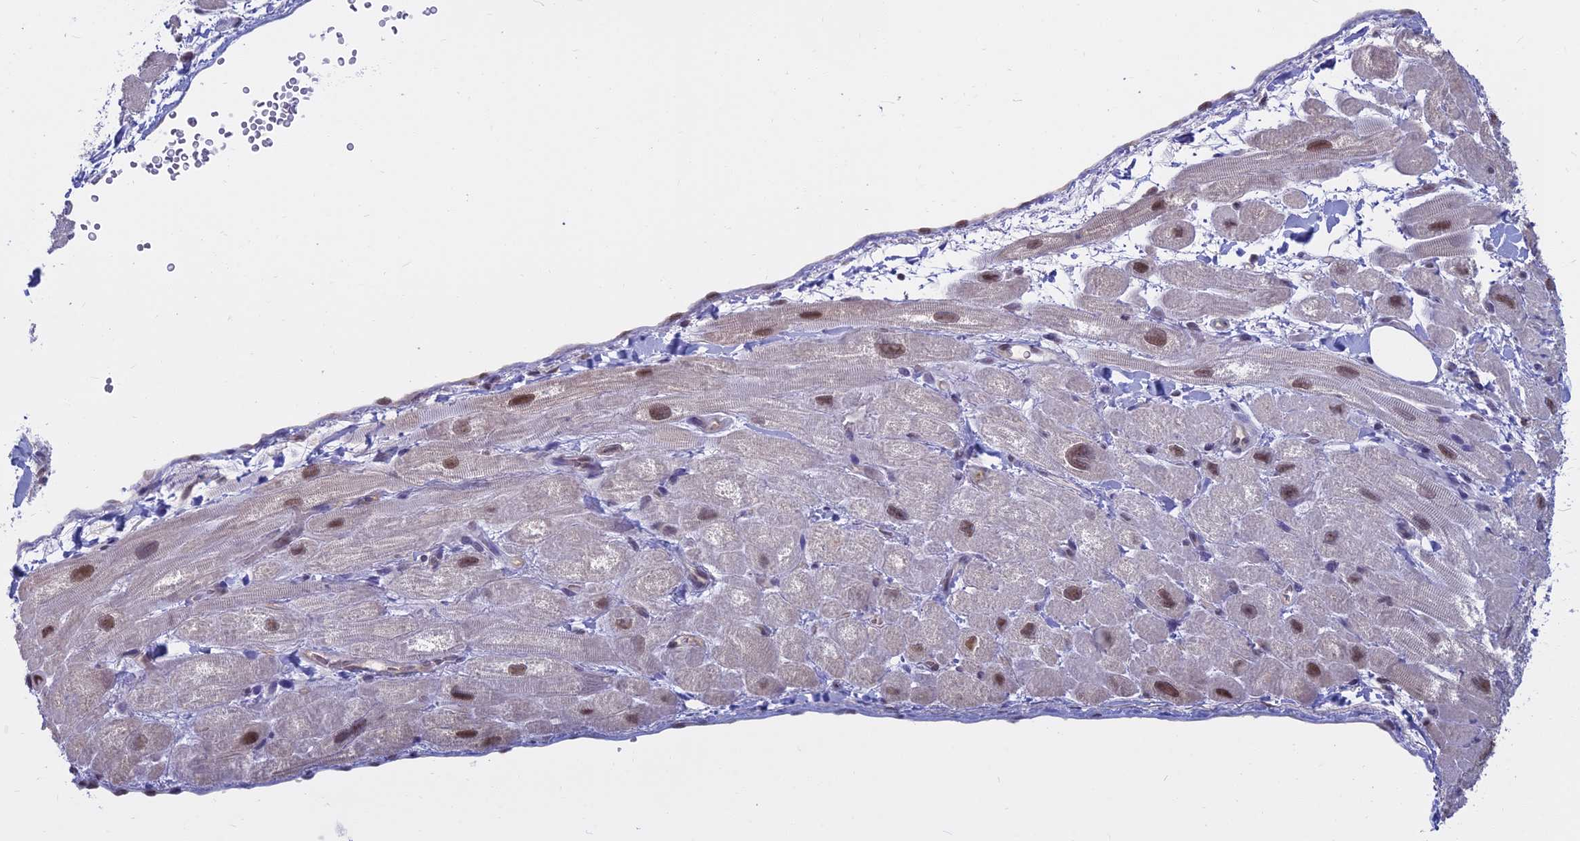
{"staining": {"intensity": "moderate", "quantity": "<25%", "location": "nuclear"}, "tissue": "heart muscle", "cell_type": "Cardiomyocytes", "image_type": "normal", "snomed": [{"axis": "morphology", "description": "Normal tissue, NOS"}, {"axis": "topography", "description": "Heart"}], "caption": "Immunohistochemistry (IHC) of unremarkable heart muscle reveals low levels of moderate nuclear expression in about <25% of cardiomyocytes.", "gene": "SRSF7", "patient": {"sex": "male", "age": 65}}